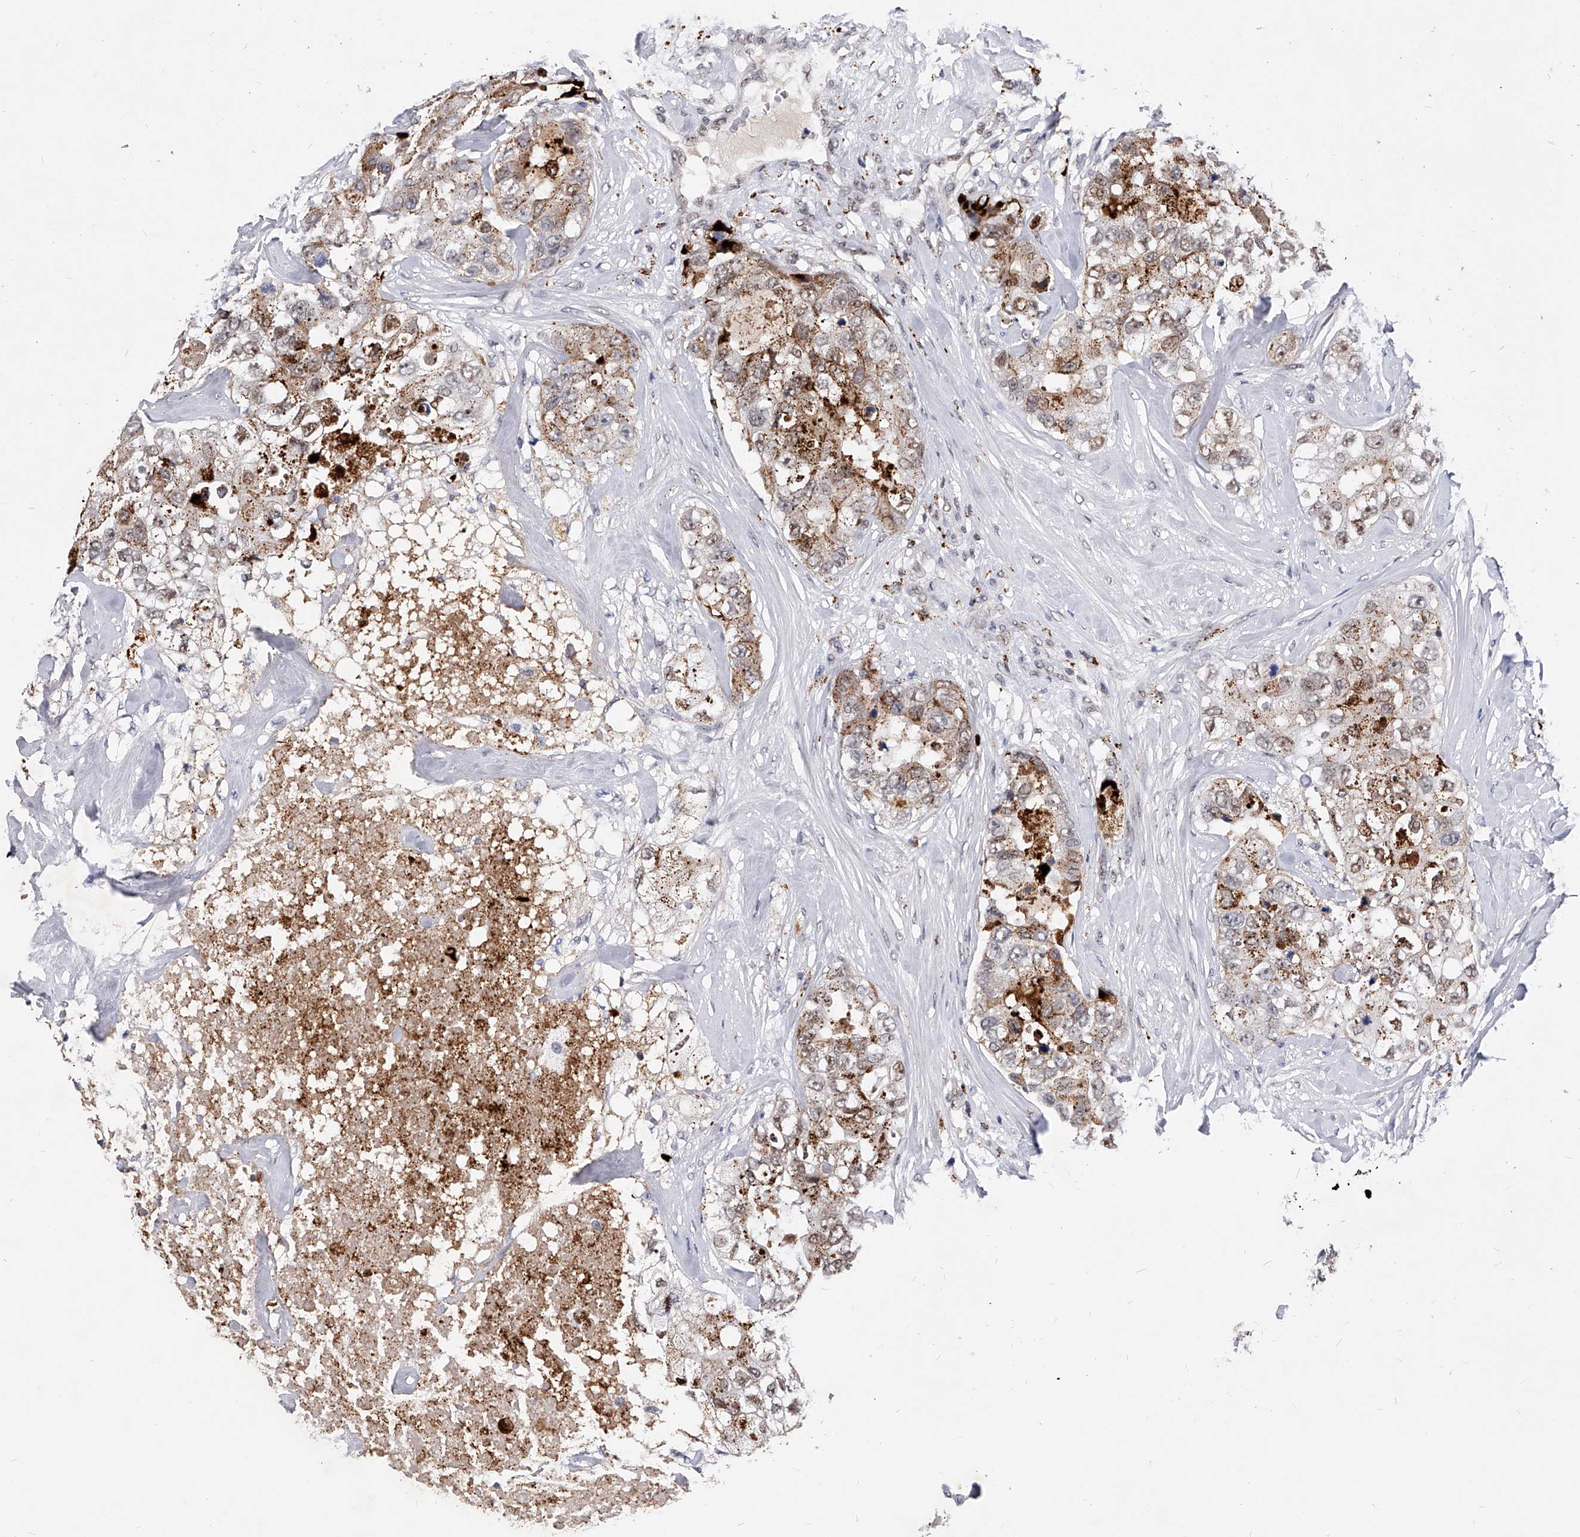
{"staining": {"intensity": "moderate", "quantity": ">75%", "location": "cytoplasmic/membranous,nuclear"}, "tissue": "breast cancer", "cell_type": "Tumor cells", "image_type": "cancer", "snomed": [{"axis": "morphology", "description": "Duct carcinoma"}, {"axis": "topography", "description": "Breast"}], "caption": "An image showing moderate cytoplasmic/membranous and nuclear expression in about >75% of tumor cells in breast invasive ductal carcinoma, as visualized by brown immunohistochemical staining.", "gene": "TESK2", "patient": {"sex": "female", "age": 62}}